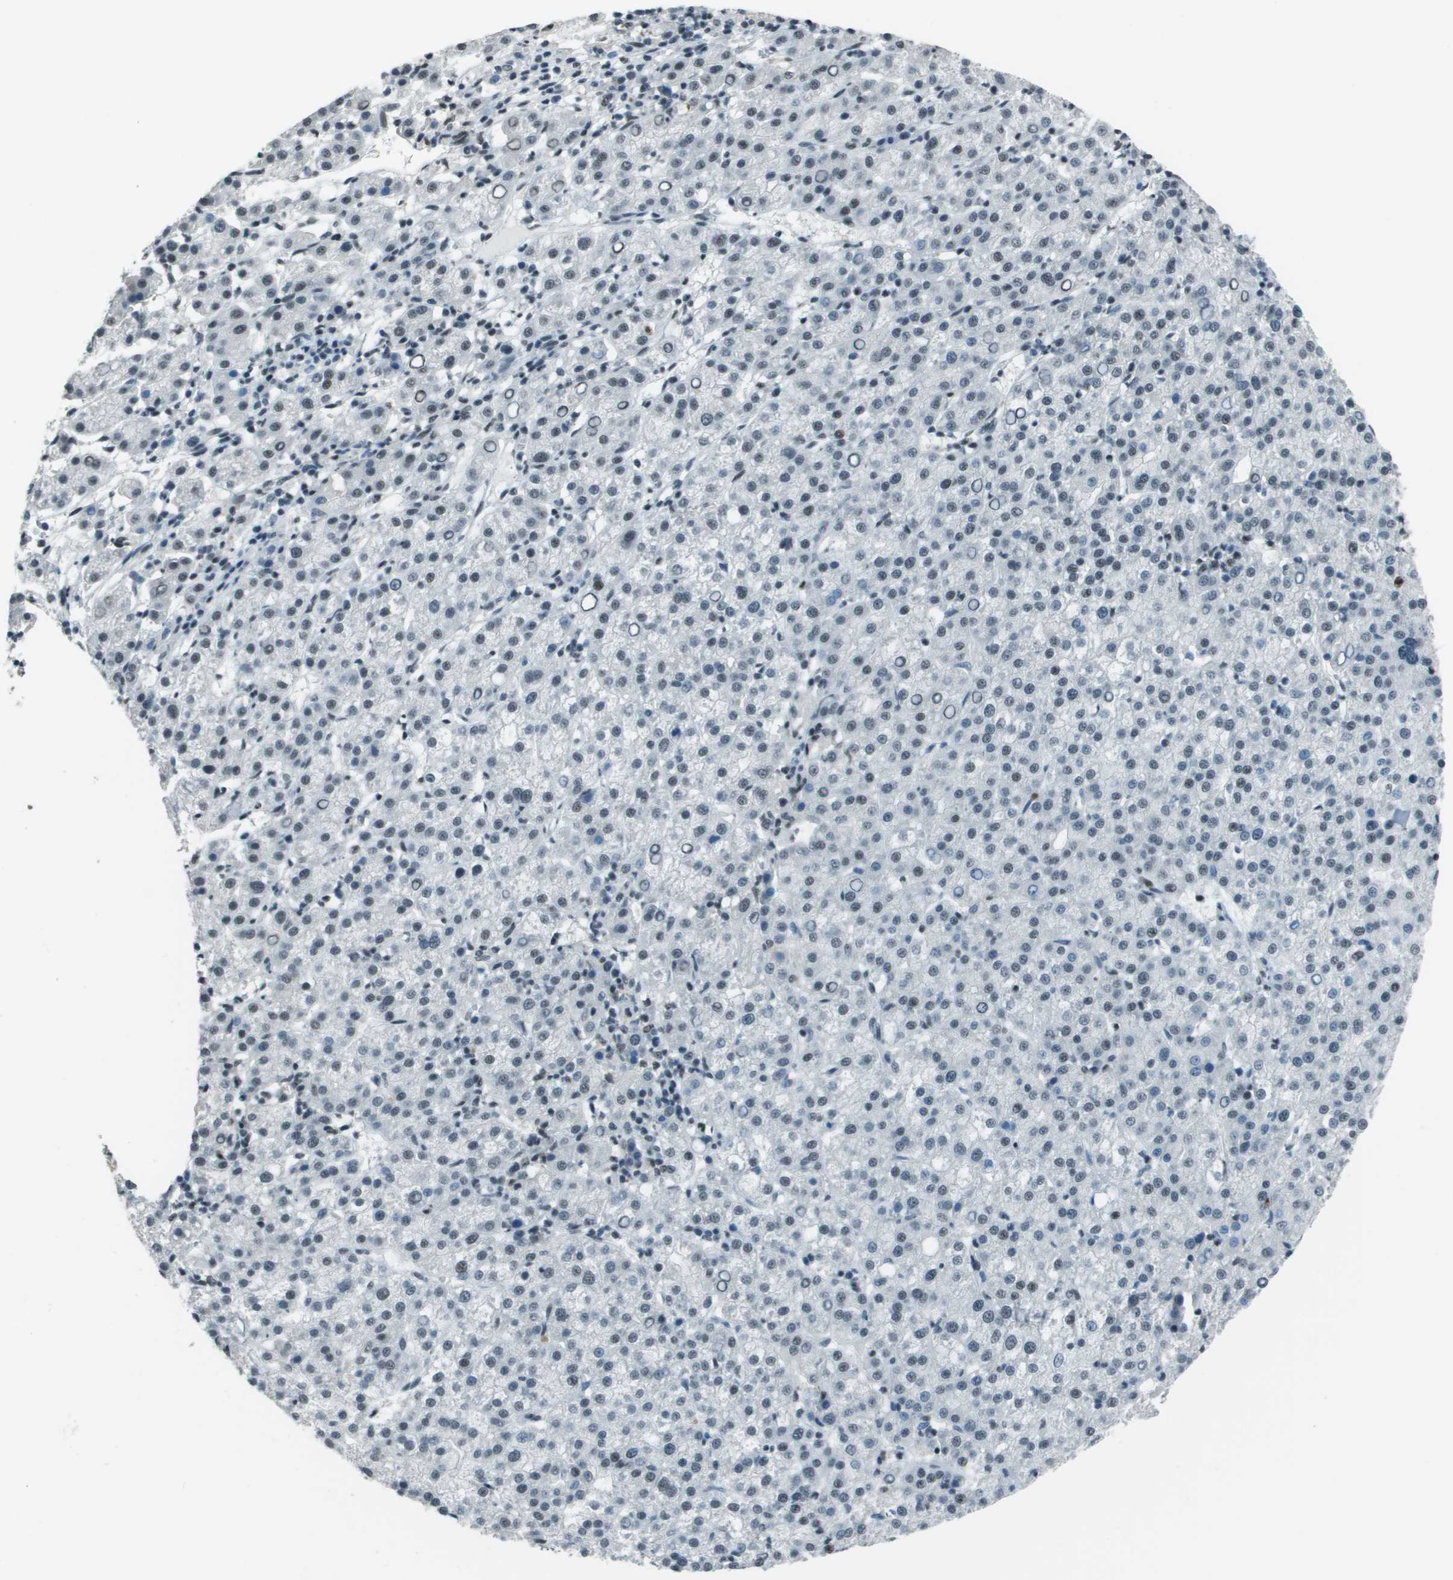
{"staining": {"intensity": "weak", "quantity": "<25%", "location": "nuclear"}, "tissue": "liver cancer", "cell_type": "Tumor cells", "image_type": "cancer", "snomed": [{"axis": "morphology", "description": "Carcinoma, Hepatocellular, NOS"}, {"axis": "topography", "description": "Liver"}], "caption": "Immunohistochemistry (IHC) histopathology image of neoplastic tissue: liver hepatocellular carcinoma stained with DAB exhibits no significant protein expression in tumor cells.", "gene": "DEPDC1", "patient": {"sex": "female", "age": 58}}